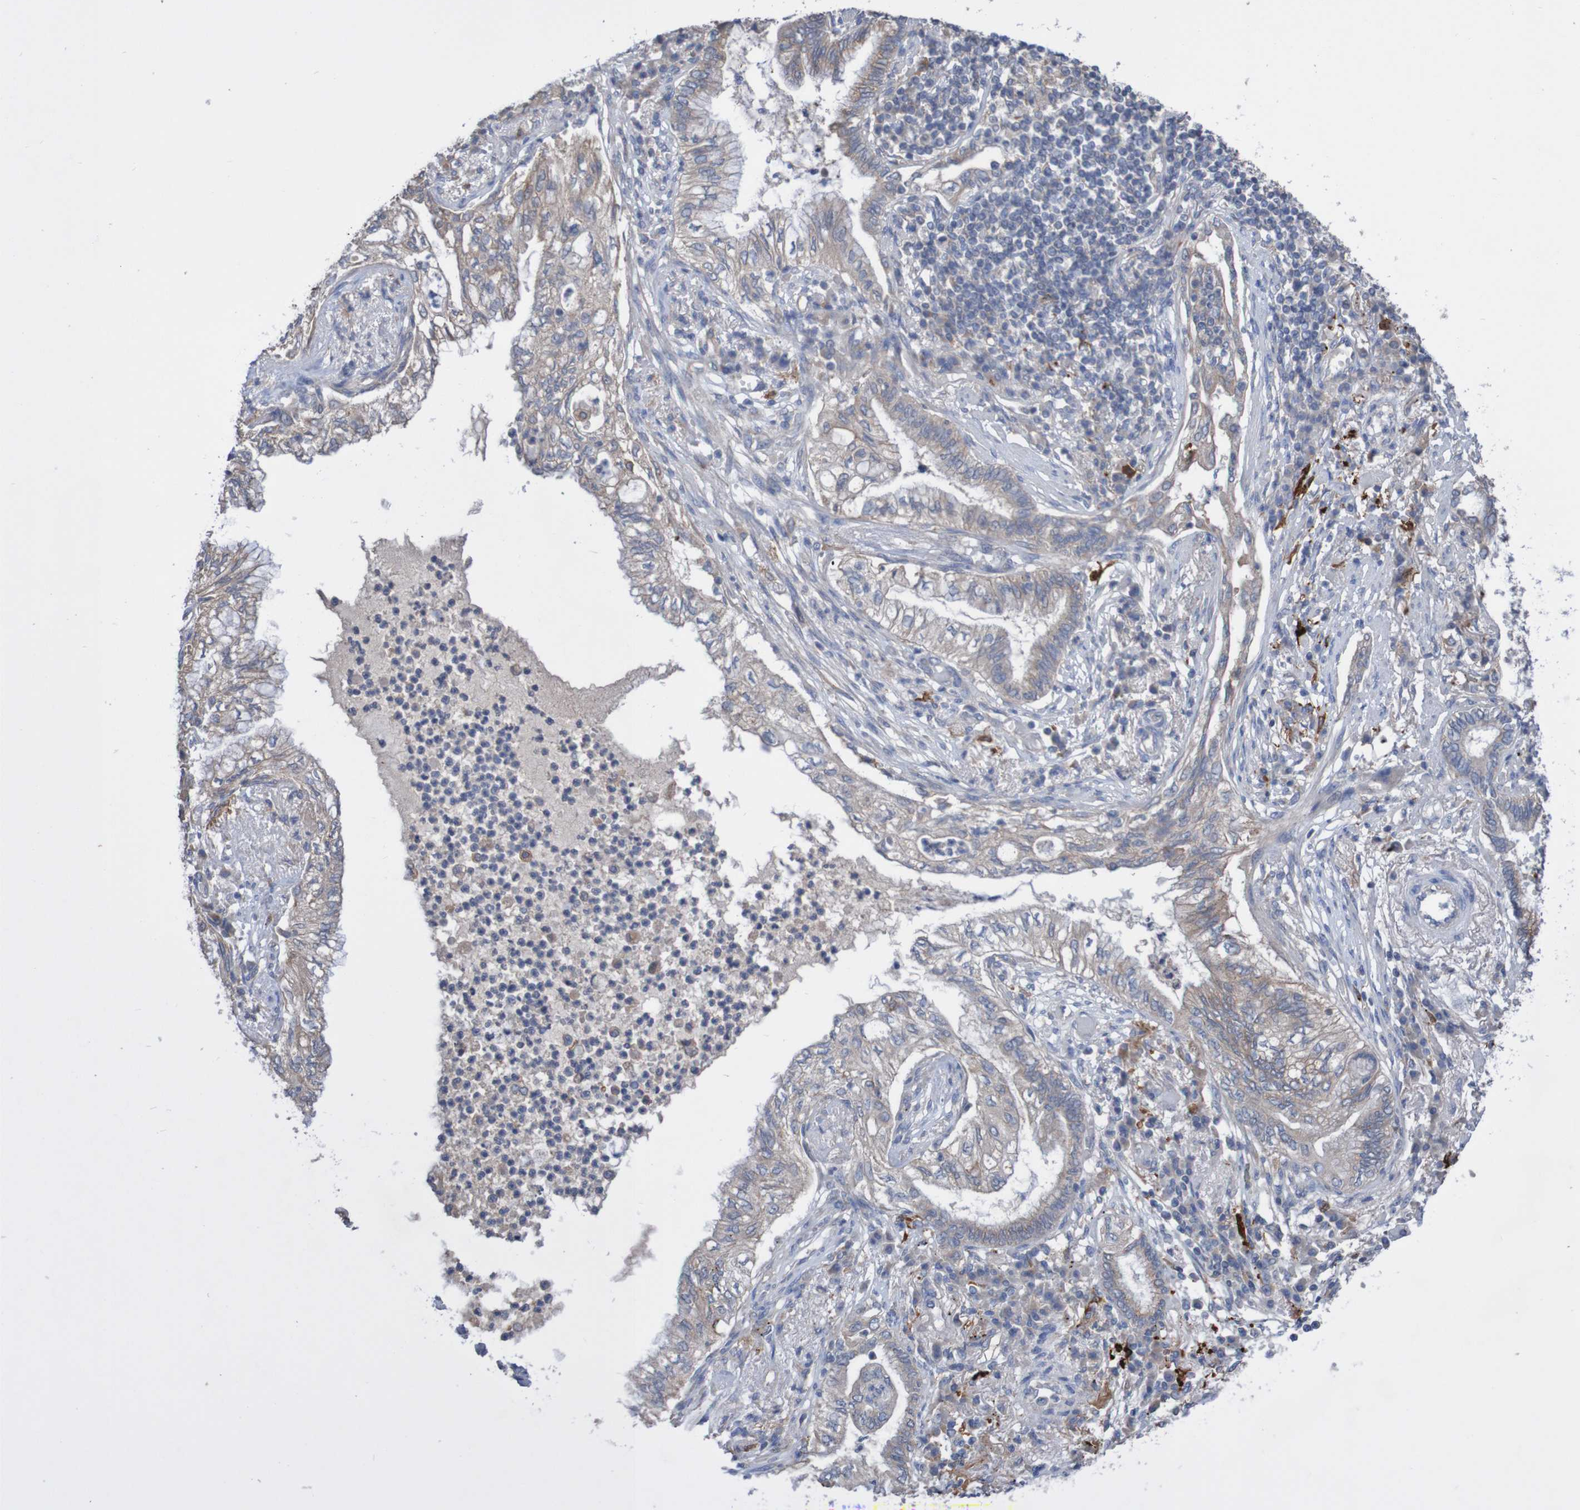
{"staining": {"intensity": "weak", "quantity": ">75%", "location": "cytoplasmic/membranous"}, "tissue": "lung cancer", "cell_type": "Tumor cells", "image_type": "cancer", "snomed": [{"axis": "morphology", "description": "Normal tissue, NOS"}, {"axis": "morphology", "description": "Adenocarcinoma, NOS"}, {"axis": "topography", "description": "Bronchus"}, {"axis": "topography", "description": "Lung"}], "caption": "IHC histopathology image of human lung cancer (adenocarcinoma) stained for a protein (brown), which displays low levels of weak cytoplasmic/membranous positivity in about >75% of tumor cells.", "gene": "PHYH", "patient": {"sex": "female", "age": 70}}